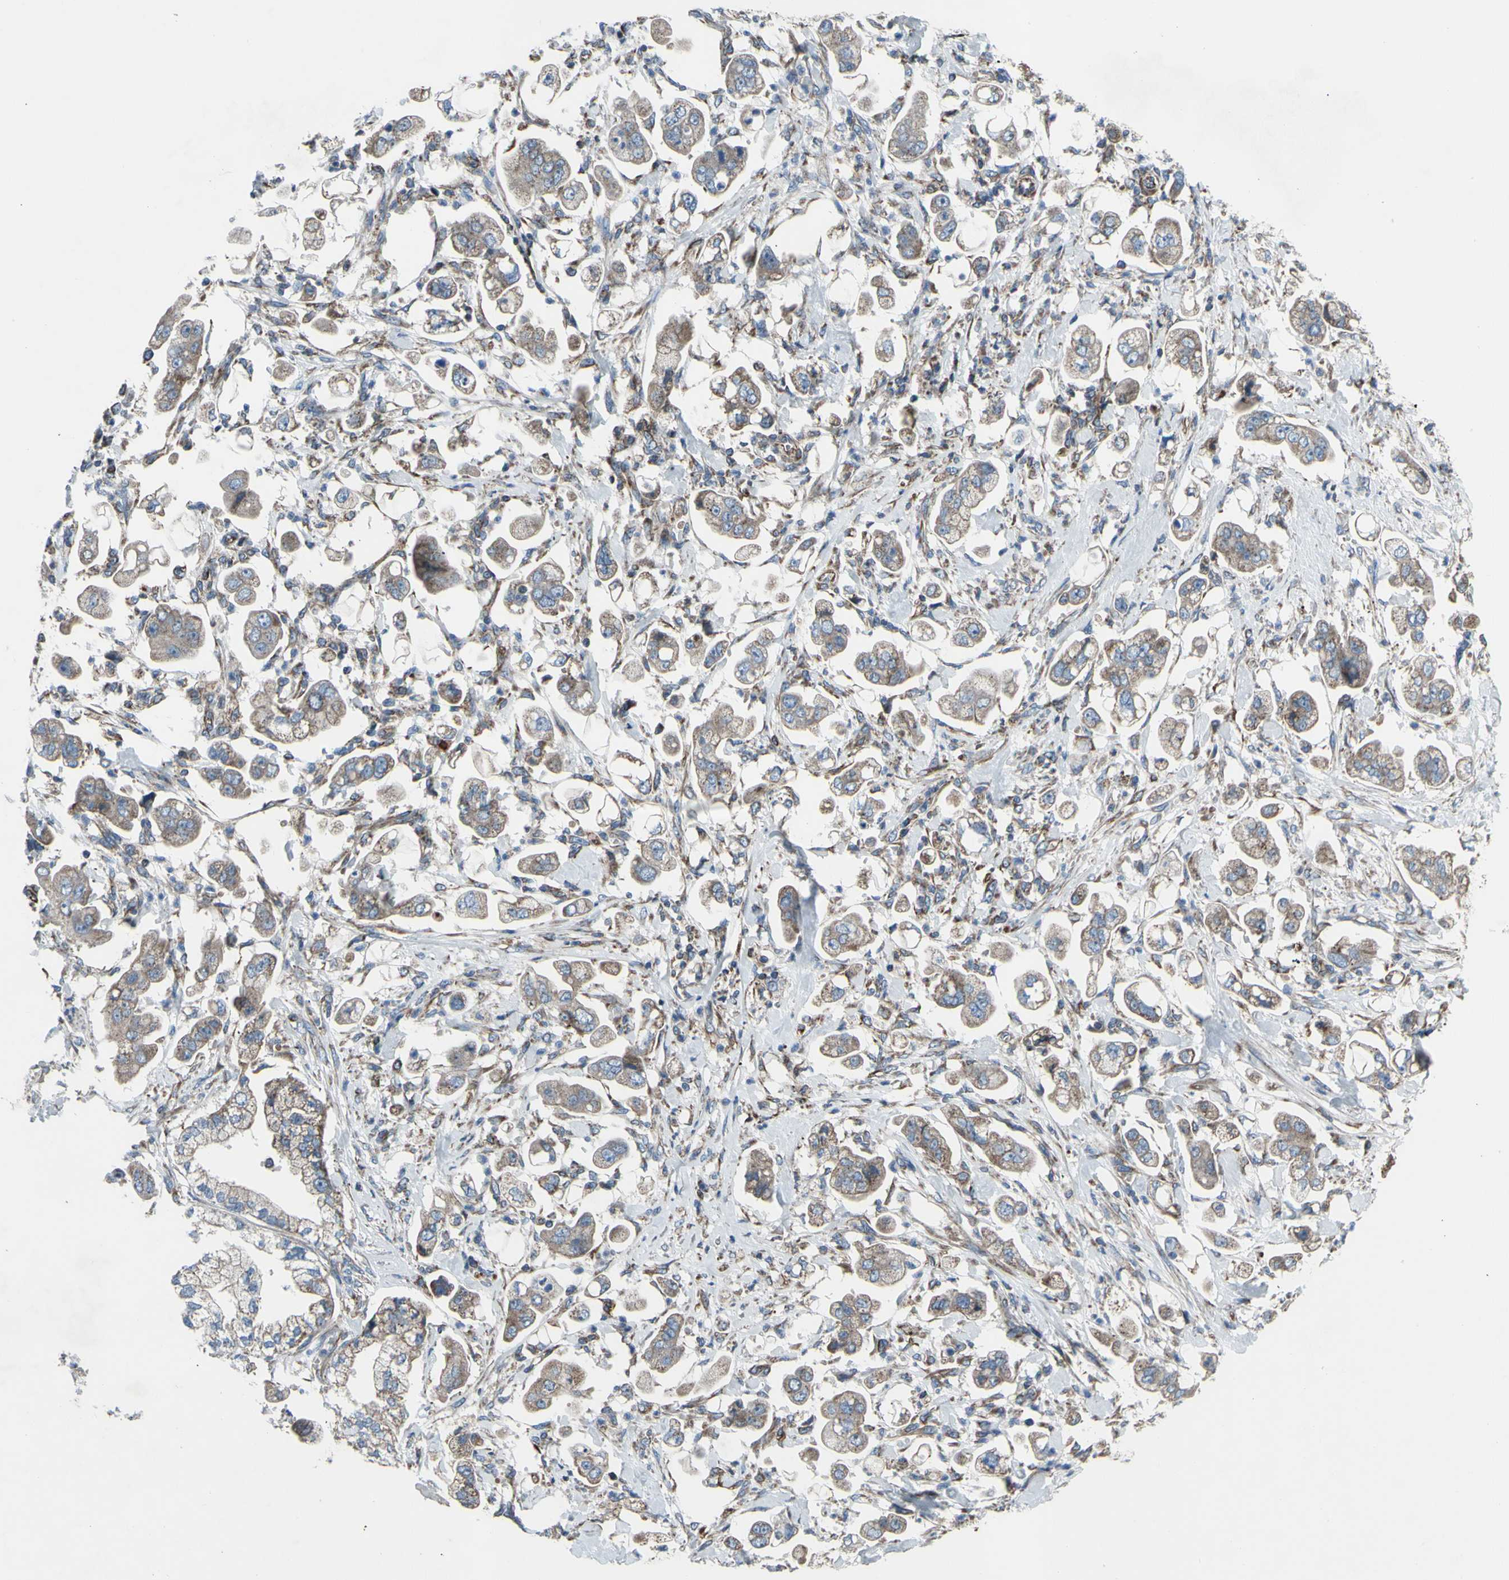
{"staining": {"intensity": "weak", "quantity": ">75%", "location": "cytoplasmic/membranous"}, "tissue": "stomach cancer", "cell_type": "Tumor cells", "image_type": "cancer", "snomed": [{"axis": "morphology", "description": "Adenocarcinoma, NOS"}, {"axis": "topography", "description": "Stomach"}], "caption": "This is a photomicrograph of IHC staining of stomach adenocarcinoma, which shows weak staining in the cytoplasmic/membranous of tumor cells.", "gene": "EMC7", "patient": {"sex": "male", "age": 62}}